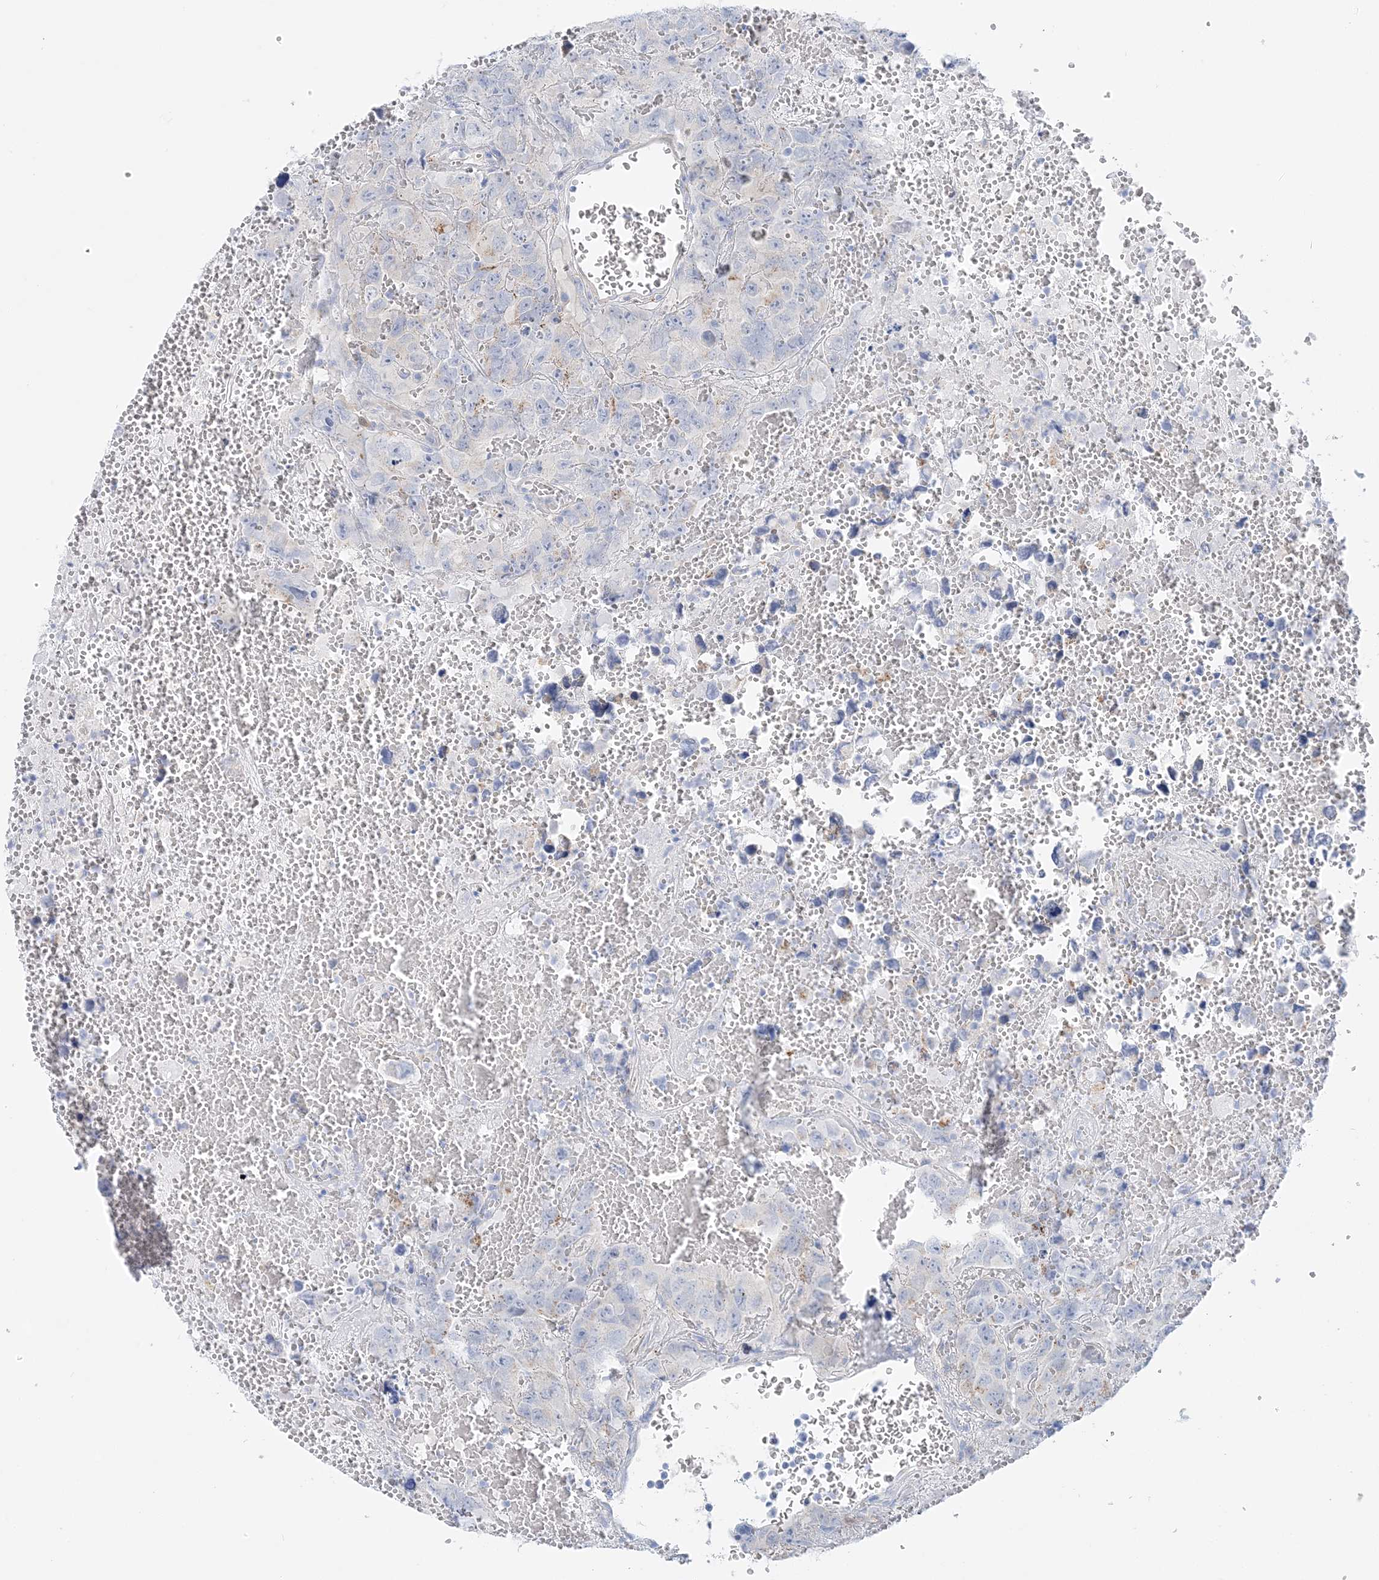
{"staining": {"intensity": "negative", "quantity": "none", "location": "none"}, "tissue": "testis cancer", "cell_type": "Tumor cells", "image_type": "cancer", "snomed": [{"axis": "morphology", "description": "Carcinoma, Embryonal, NOS"}, {"axis": "topography", "description": "Testis"}], "caption": "Immunohistochemistry image of neoplastic tissue: testis cancer stained with DAB demonstrates no significant protein expression in tumor cells.", "gene": "HMGCS1", "patient": {"sex": "male", "age": 45}}